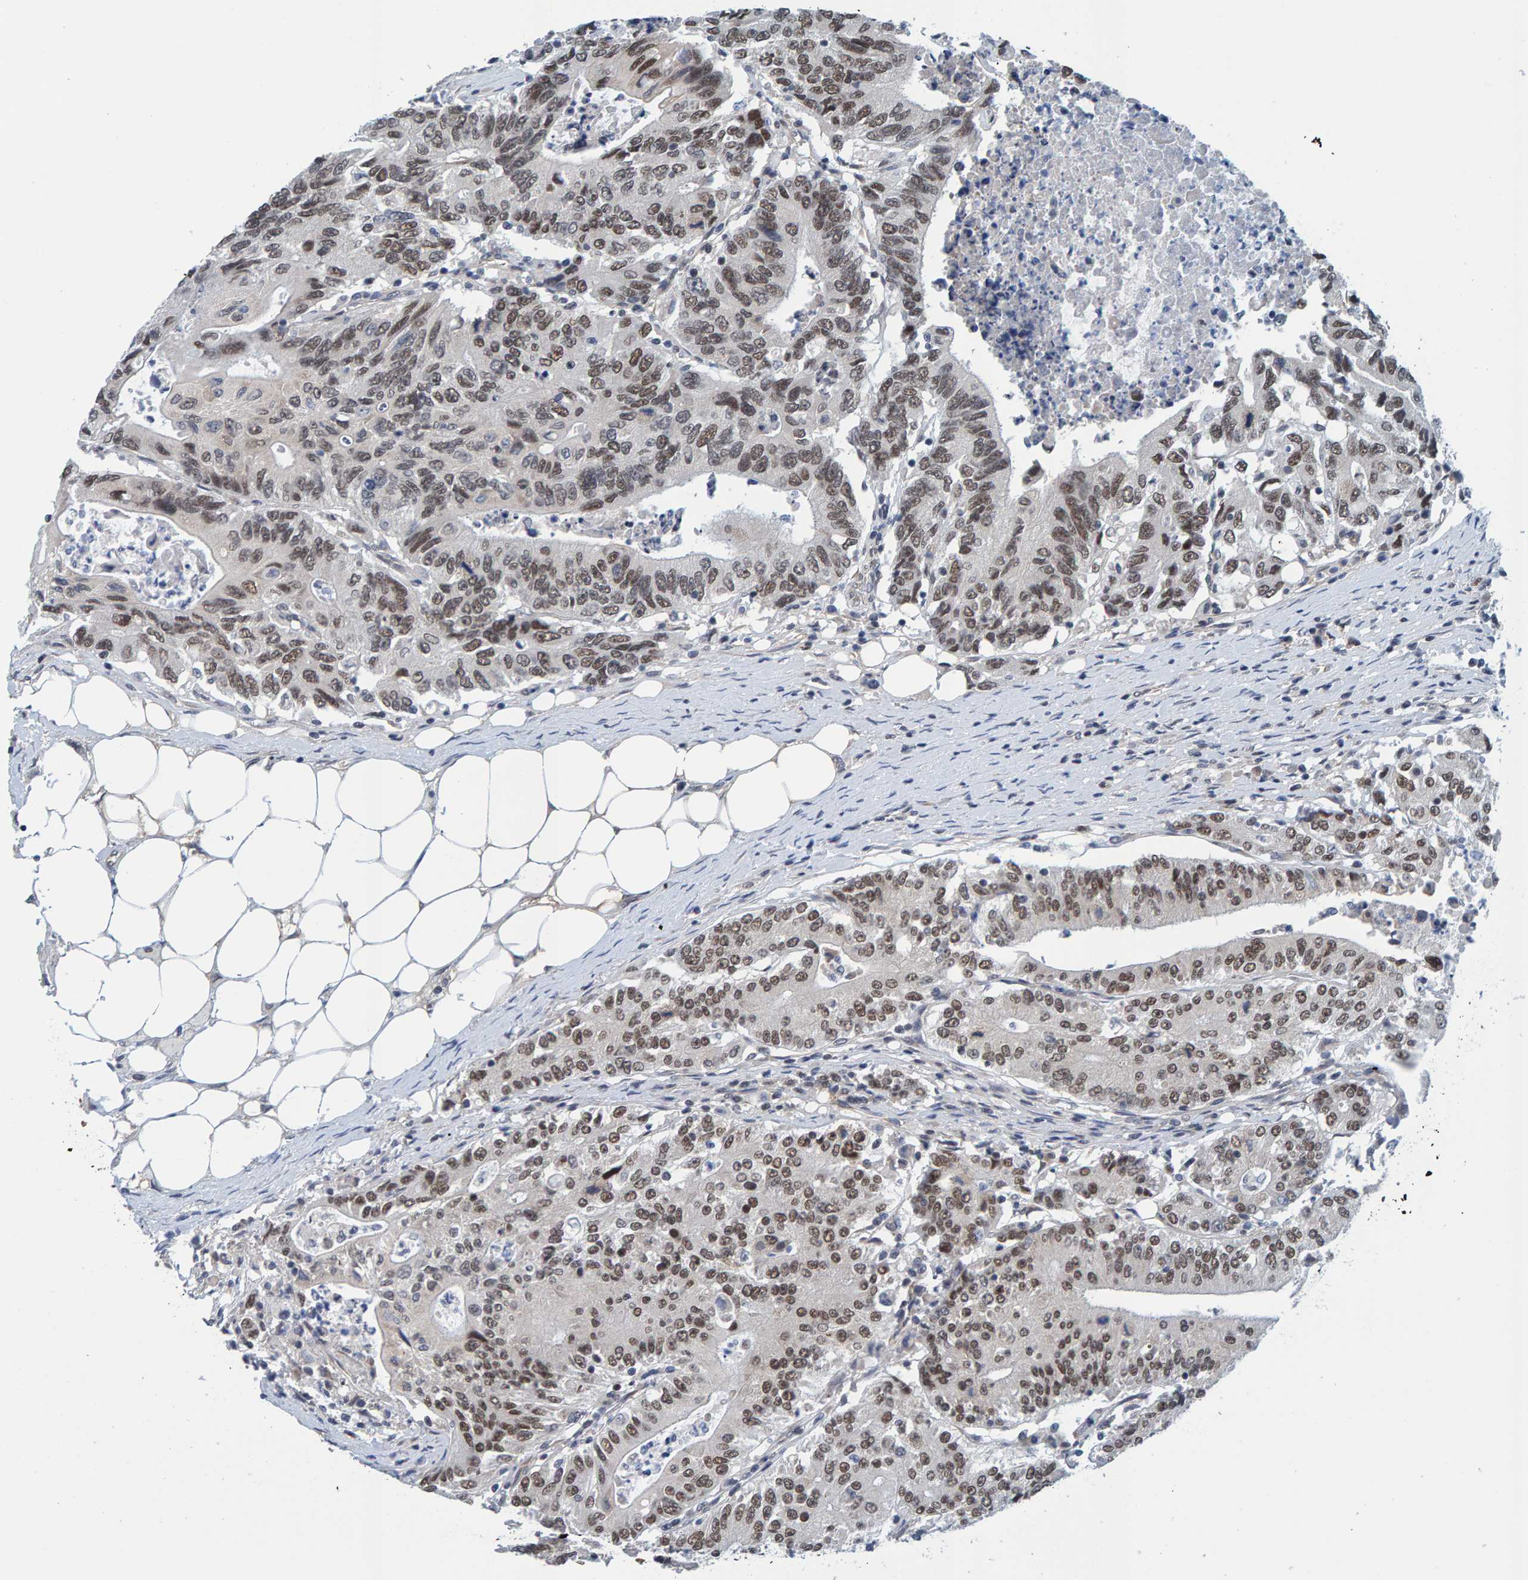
{"staining": {"intensity": "weak", "quantity": ">75%", "location": "nuclear"}, "tissue": "colorectal cancer", "cell_type": "Tumor cells", "image_type": "cancer", "snomed": [{"axis": "morphology", "description": "Adenocarcinoma, NOS"}, {"axis": "topography", "description": "Colon"}], "caption": "Weak nuclear protein staining is appreciated in about >75% of tumor cells in colorectal adenocarcinoma.", "gene": "SCRN2", "patient": {"sex": "female", "age": 77}}